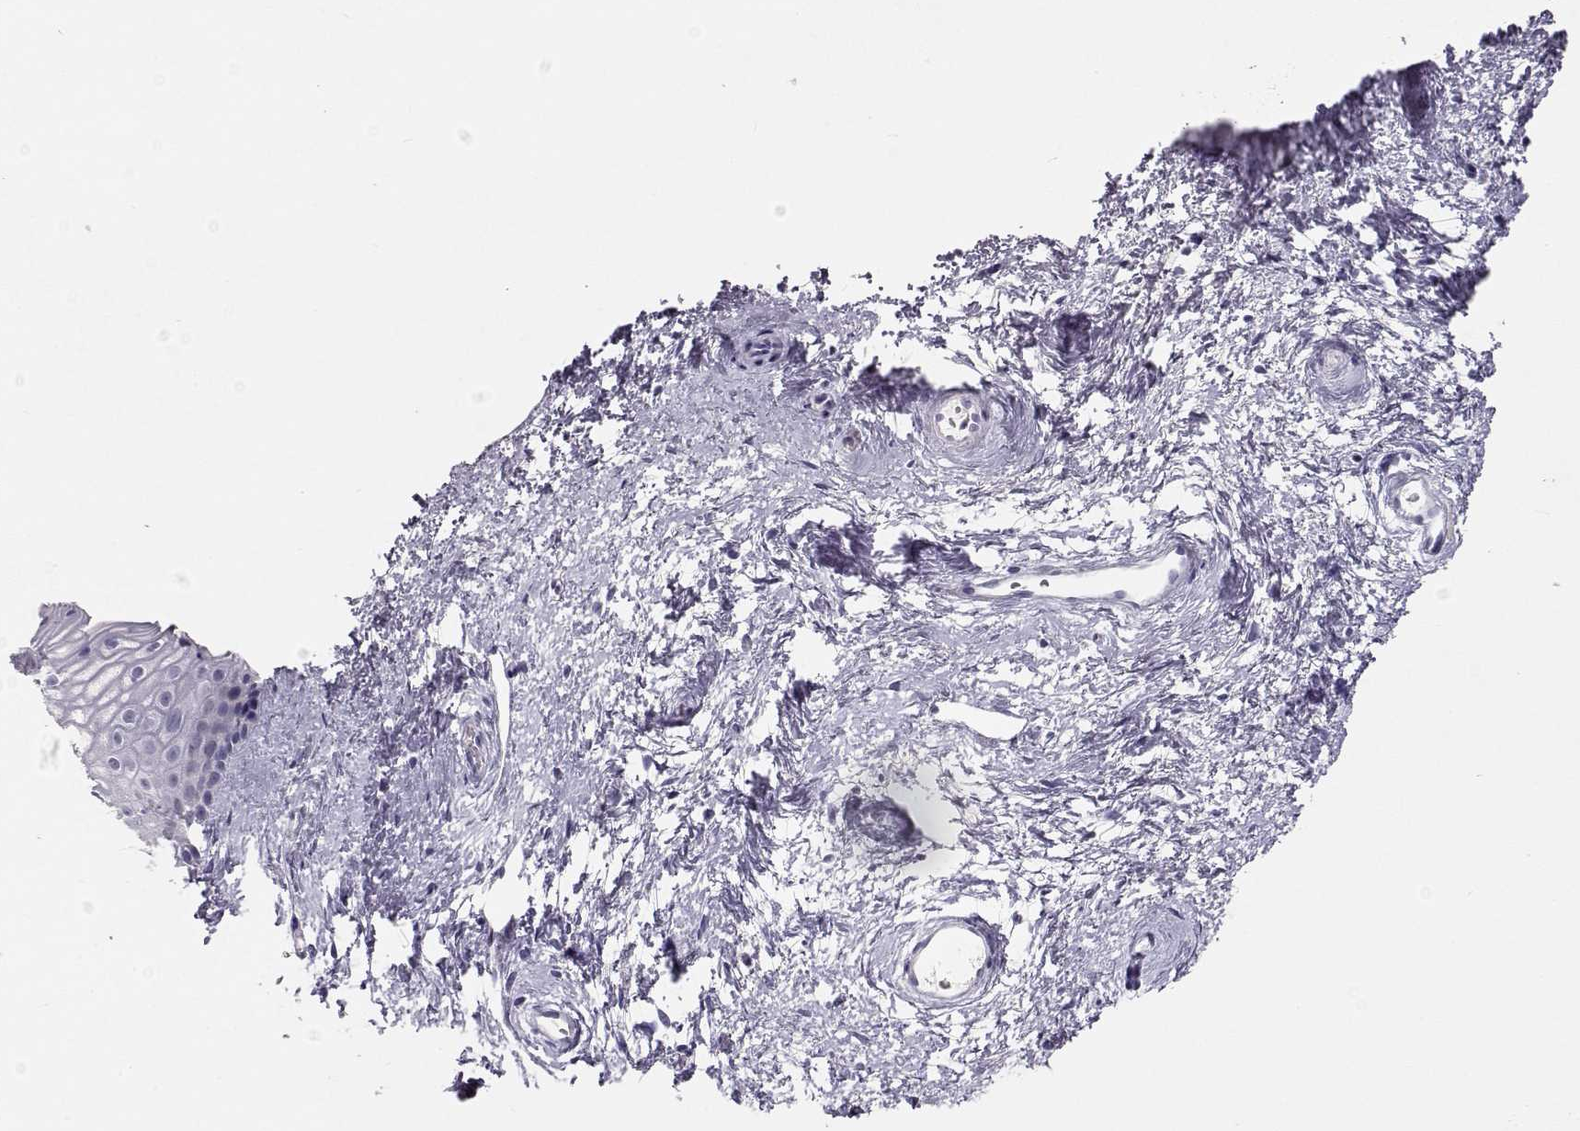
{"staining": {"intensity": "negative", "quantity": "none", "location": "none"}, "tissue": "cervix", "cell_type": "Glandular cells", "image_type": "normal", "snomed": [{"axis": "morphology", "description": "Normal tissue, NOS"}, {"axis": "topography", "description": "Cervix"}], "caption": "IHC histopathology image of benign cervix: human cervix stained with DAB reveals no significant protein positivity in glandular cells.", "gene": "OPN5", "patient": {"sex": "female", "age": 40}}